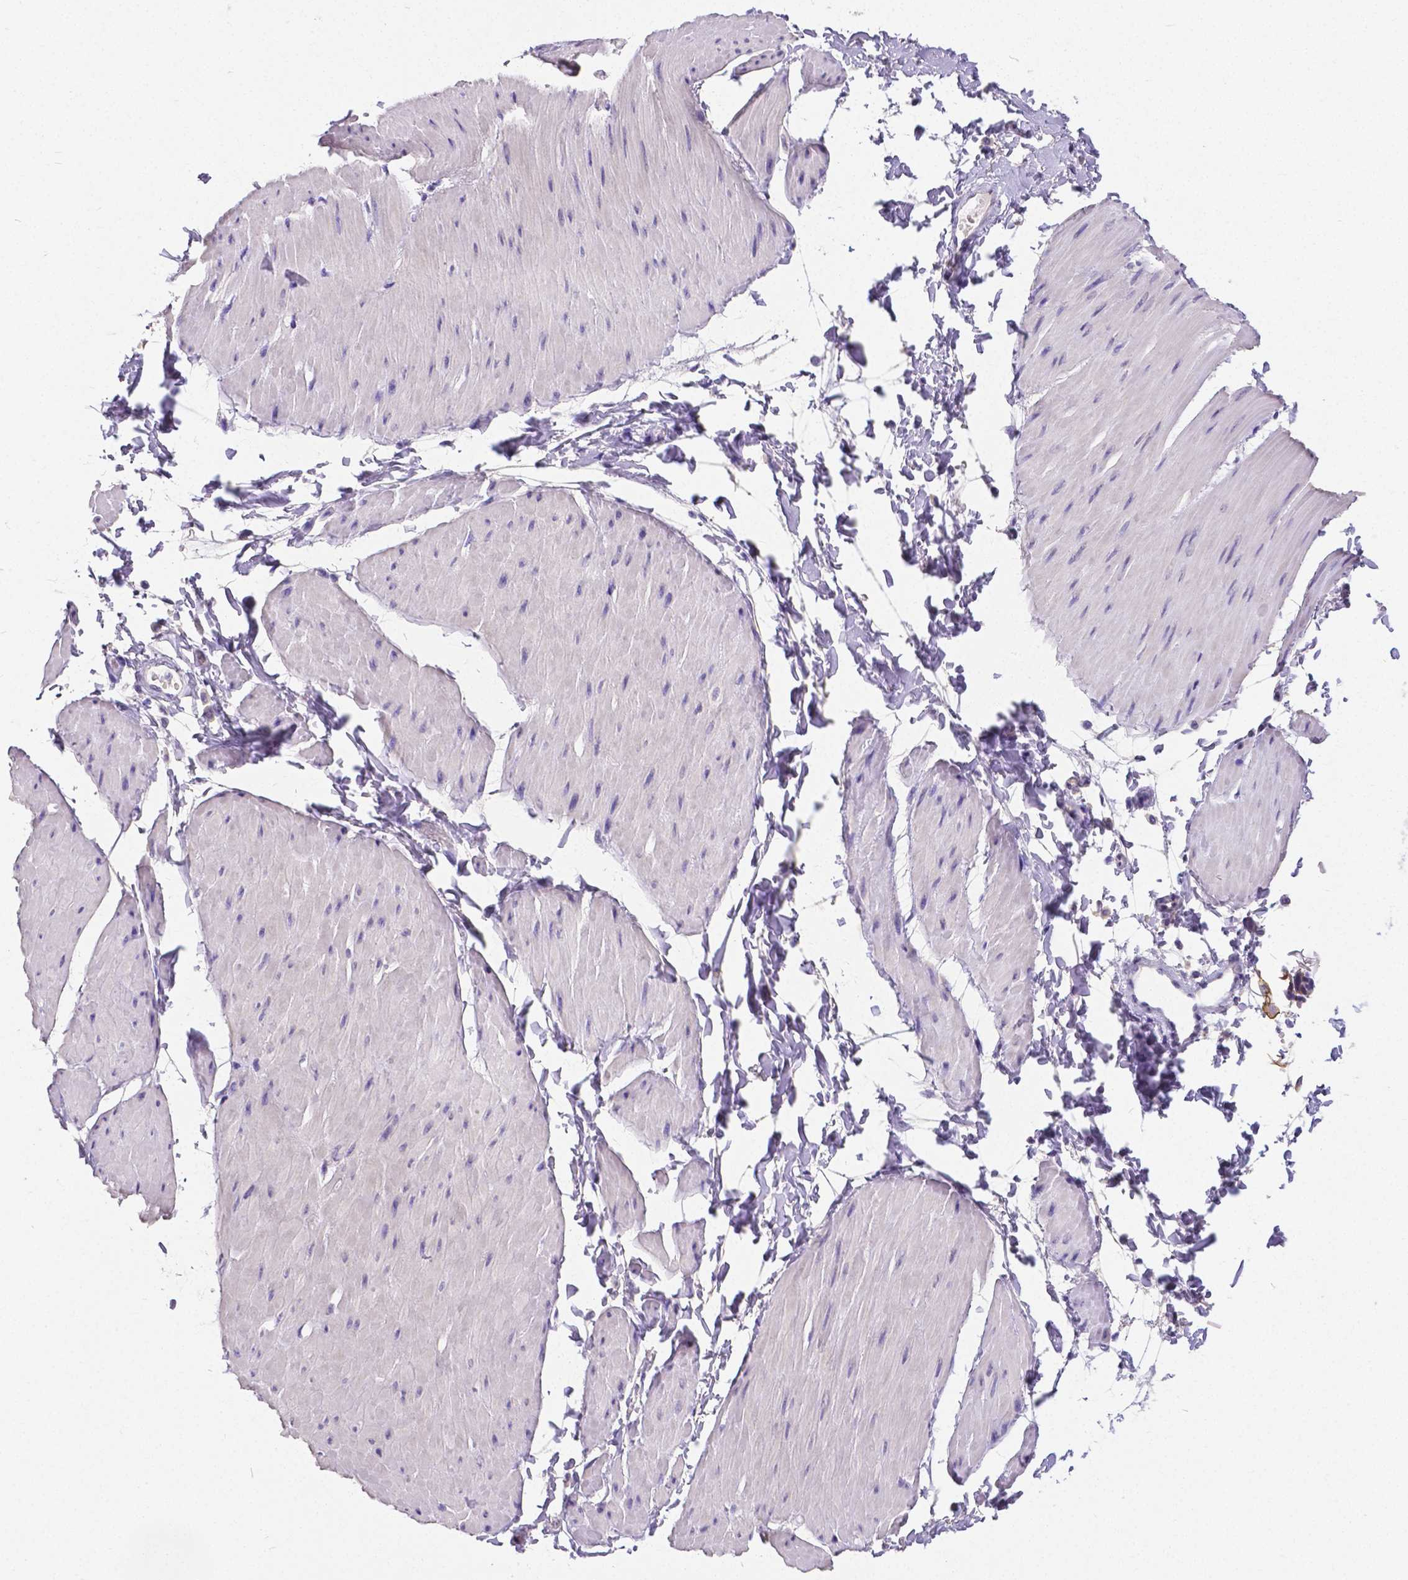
{"staining": {"intensity": "negative", "quantity": "none", "location": "none"}, "tissue": "adipose tissue", "cell_type": "Adipocytes", "image_type": "normal", "snomed": [{"axis": "morphology", "description": "Normal tissue, NOS"}, {"axis": "topography", "description": "Smooth muscle"}, {"axis": "topography", "description": "Peripheral nerve tissue"}], "caption": "The photomicrograph shows no staining of adipocytes in unremarkable adipose tissue.", "gene": "OCLN", "patient": {"sex": "male", "age": 58}}